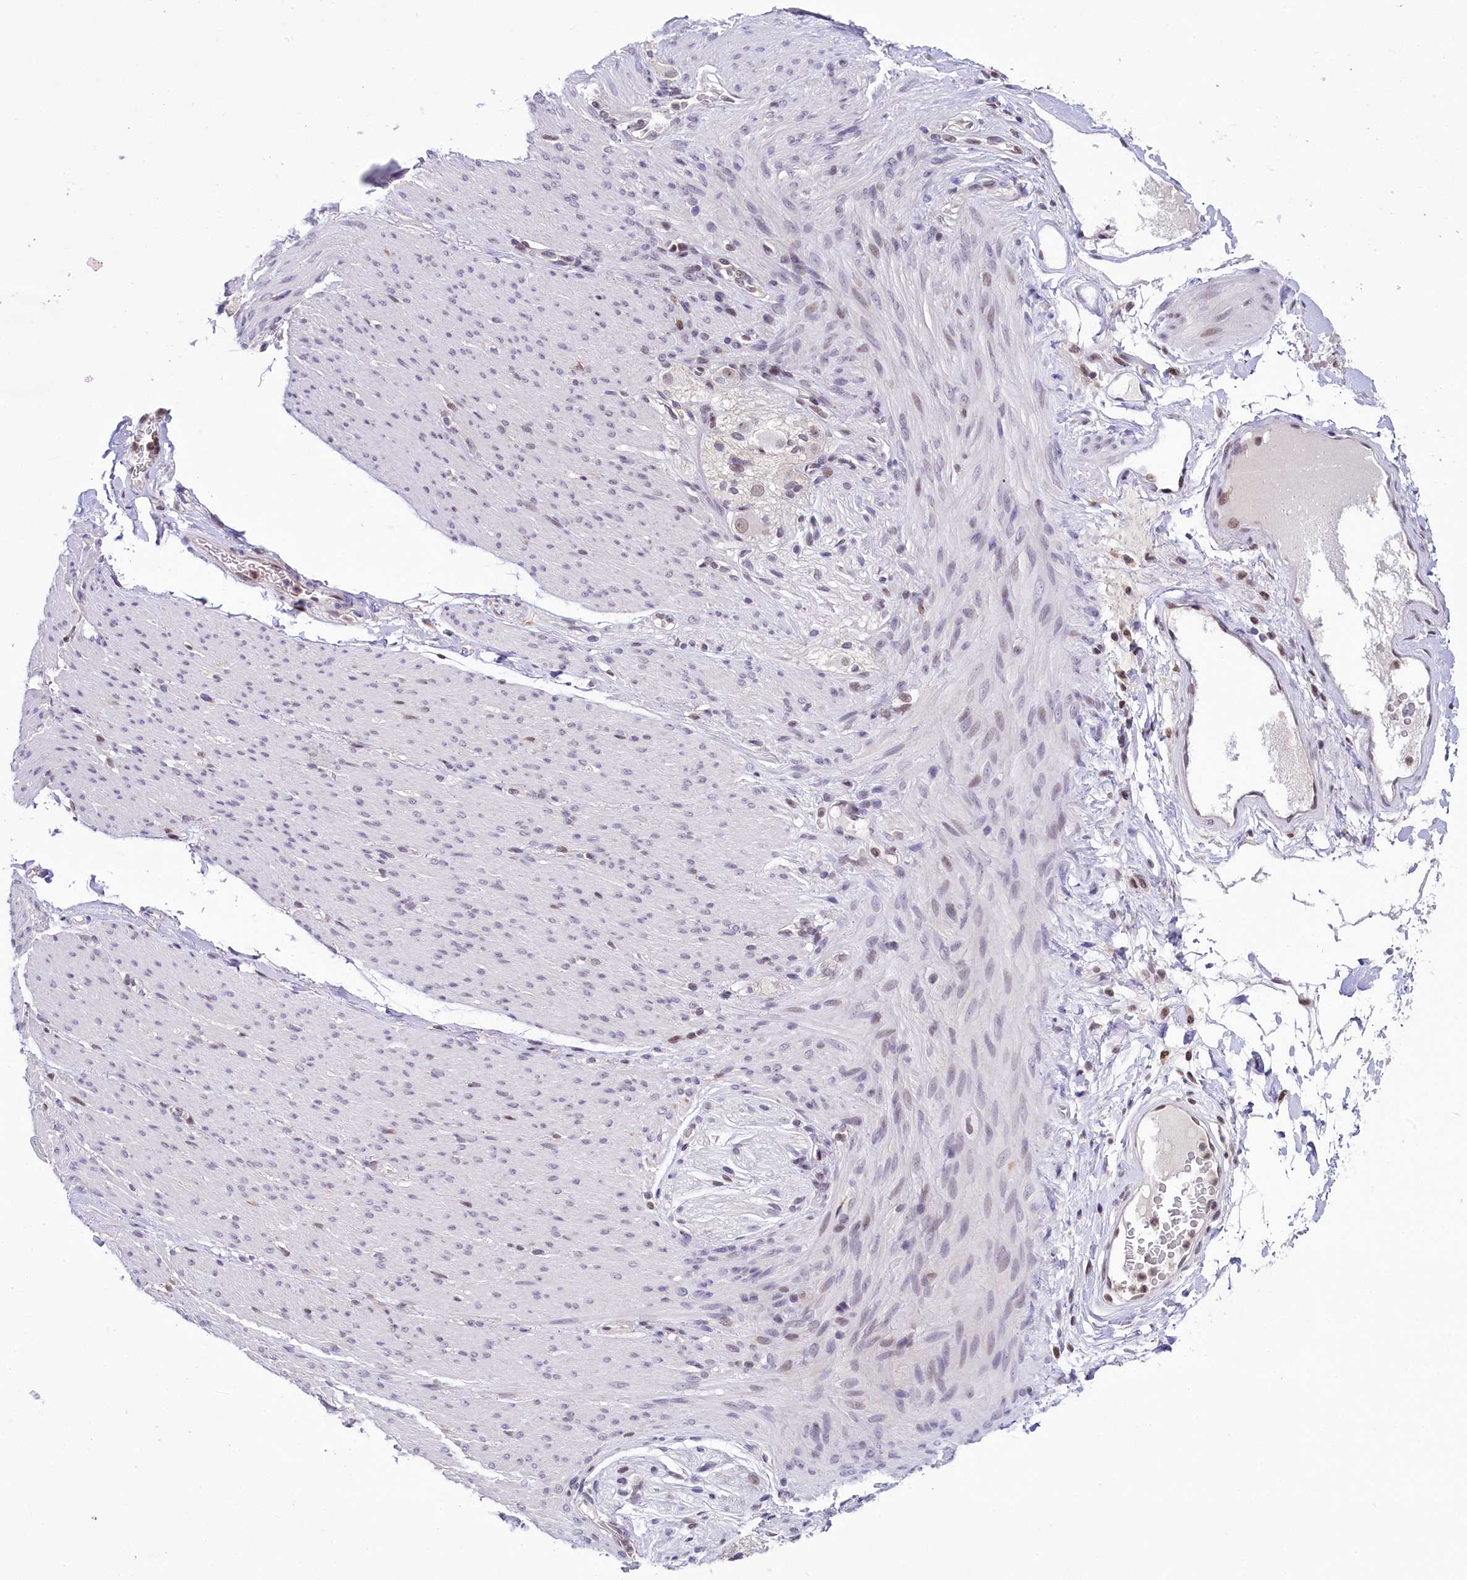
{"staining": {"intensity": "negative", "quantity": "none", "location": "none"}, "tissue": "adipose tissue", "cell_type": "Adipocytes", "image_type": "normal", "snomed": [{"axis": "morphology", "description": "Normal tissue, NOS"}, {"axis": "topography", "description": "Colon"}, {"axis": "topography", "description": "Peripheral nerve tissue"}], "caption": "Adipocytes are negative for brown protein staining in normal adipose tissue. Brightfield microscopy of immunohistochemistry stained with DAB (brown) and hematoxylin (blue), captured at high magnification.", "gene": "SCAF11", "patient": {"sex": "female", "age": 61}}